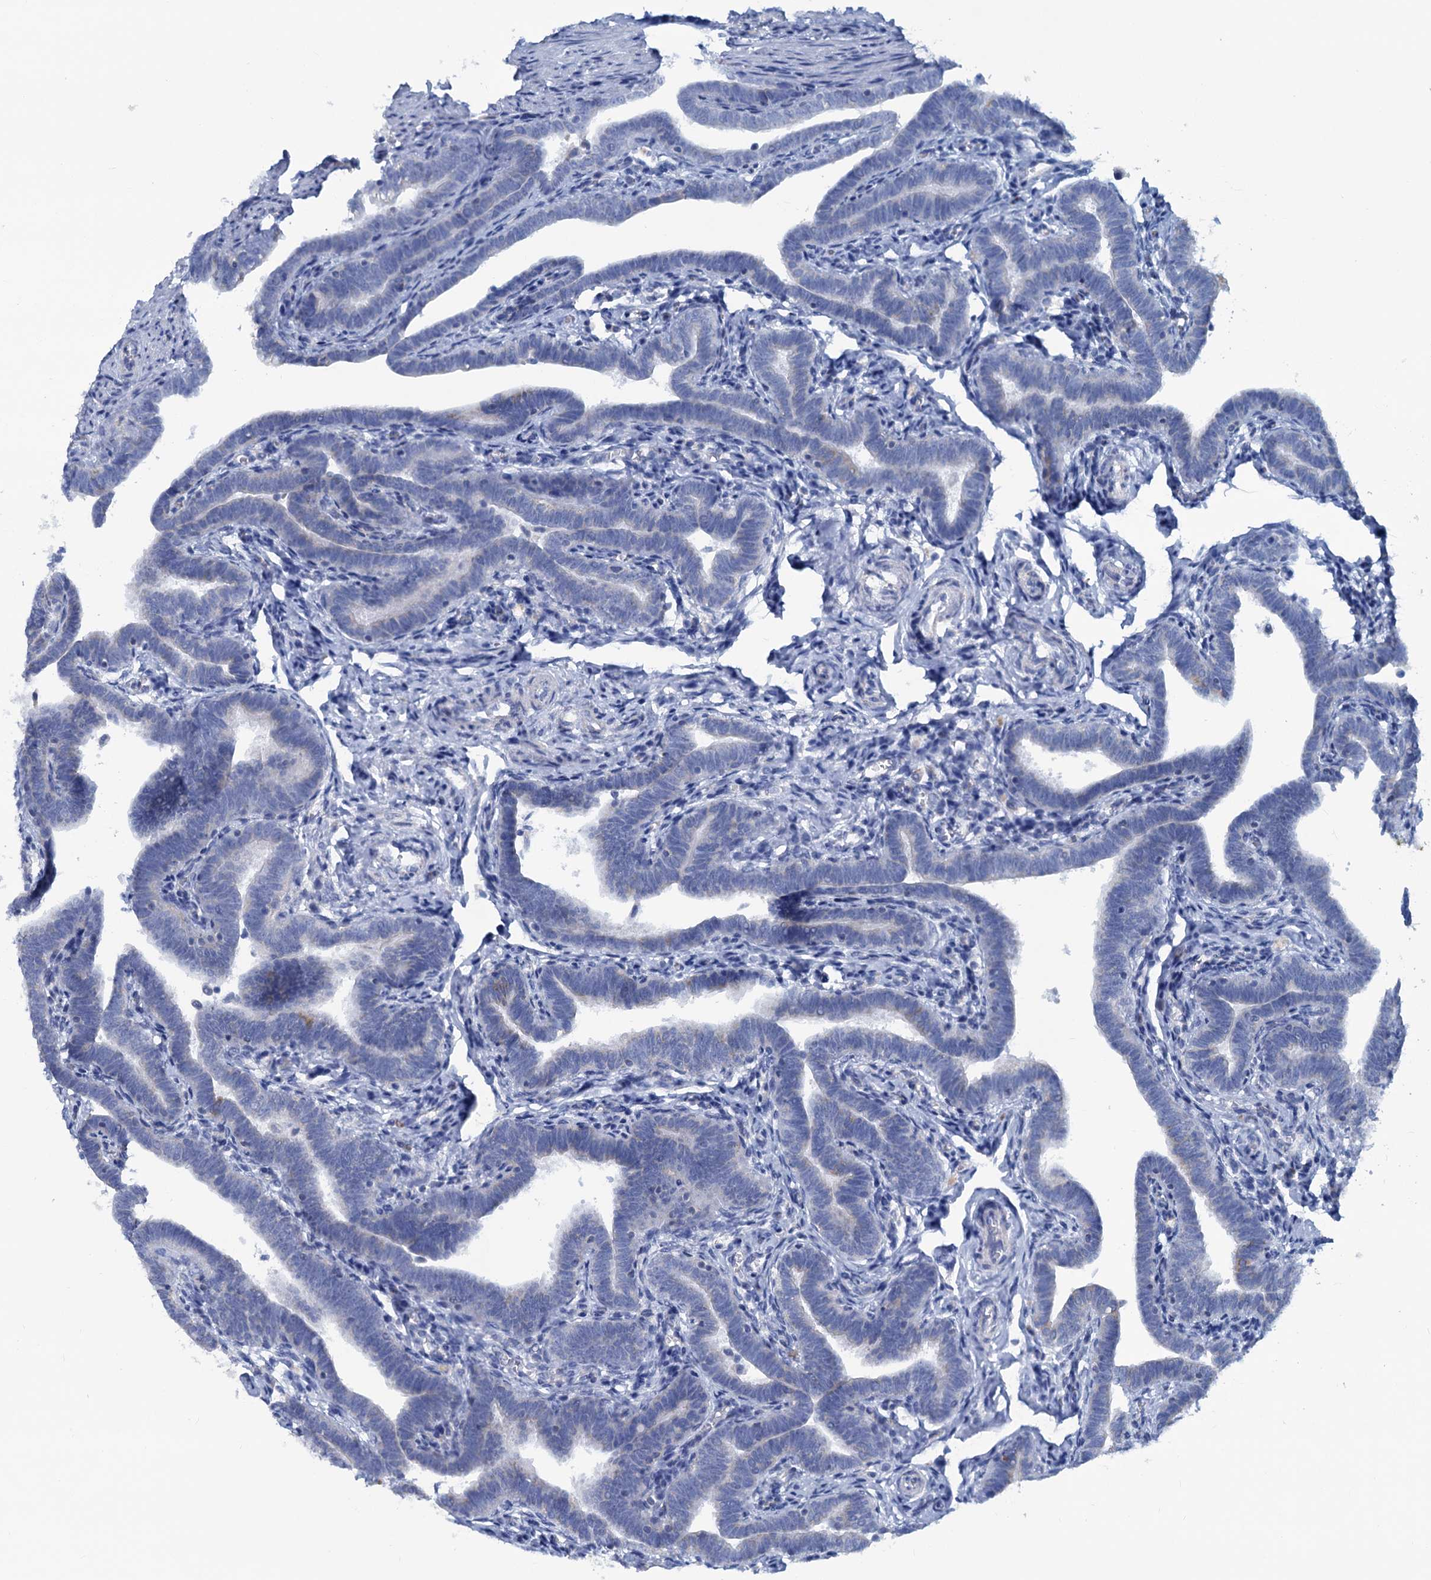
{"staining": {"intensity": "negative", "quantity": "none", "location": "none"}, "tissue": "fallopian tube", "cell_type": "Glandular cells", "image_type": "normal", "snomed": [{"axis": "morphology", "description": "Normal tissue, NOS"}, {"axis": "topography", "description": "Fallopian tube"}], "caption": "This is a micrograph of IHC staining of benign fallopian tube, which shows no staining in glandular cells.", "gene": "SLC1A3", "patient": {"sex": "female", "age": 36}}